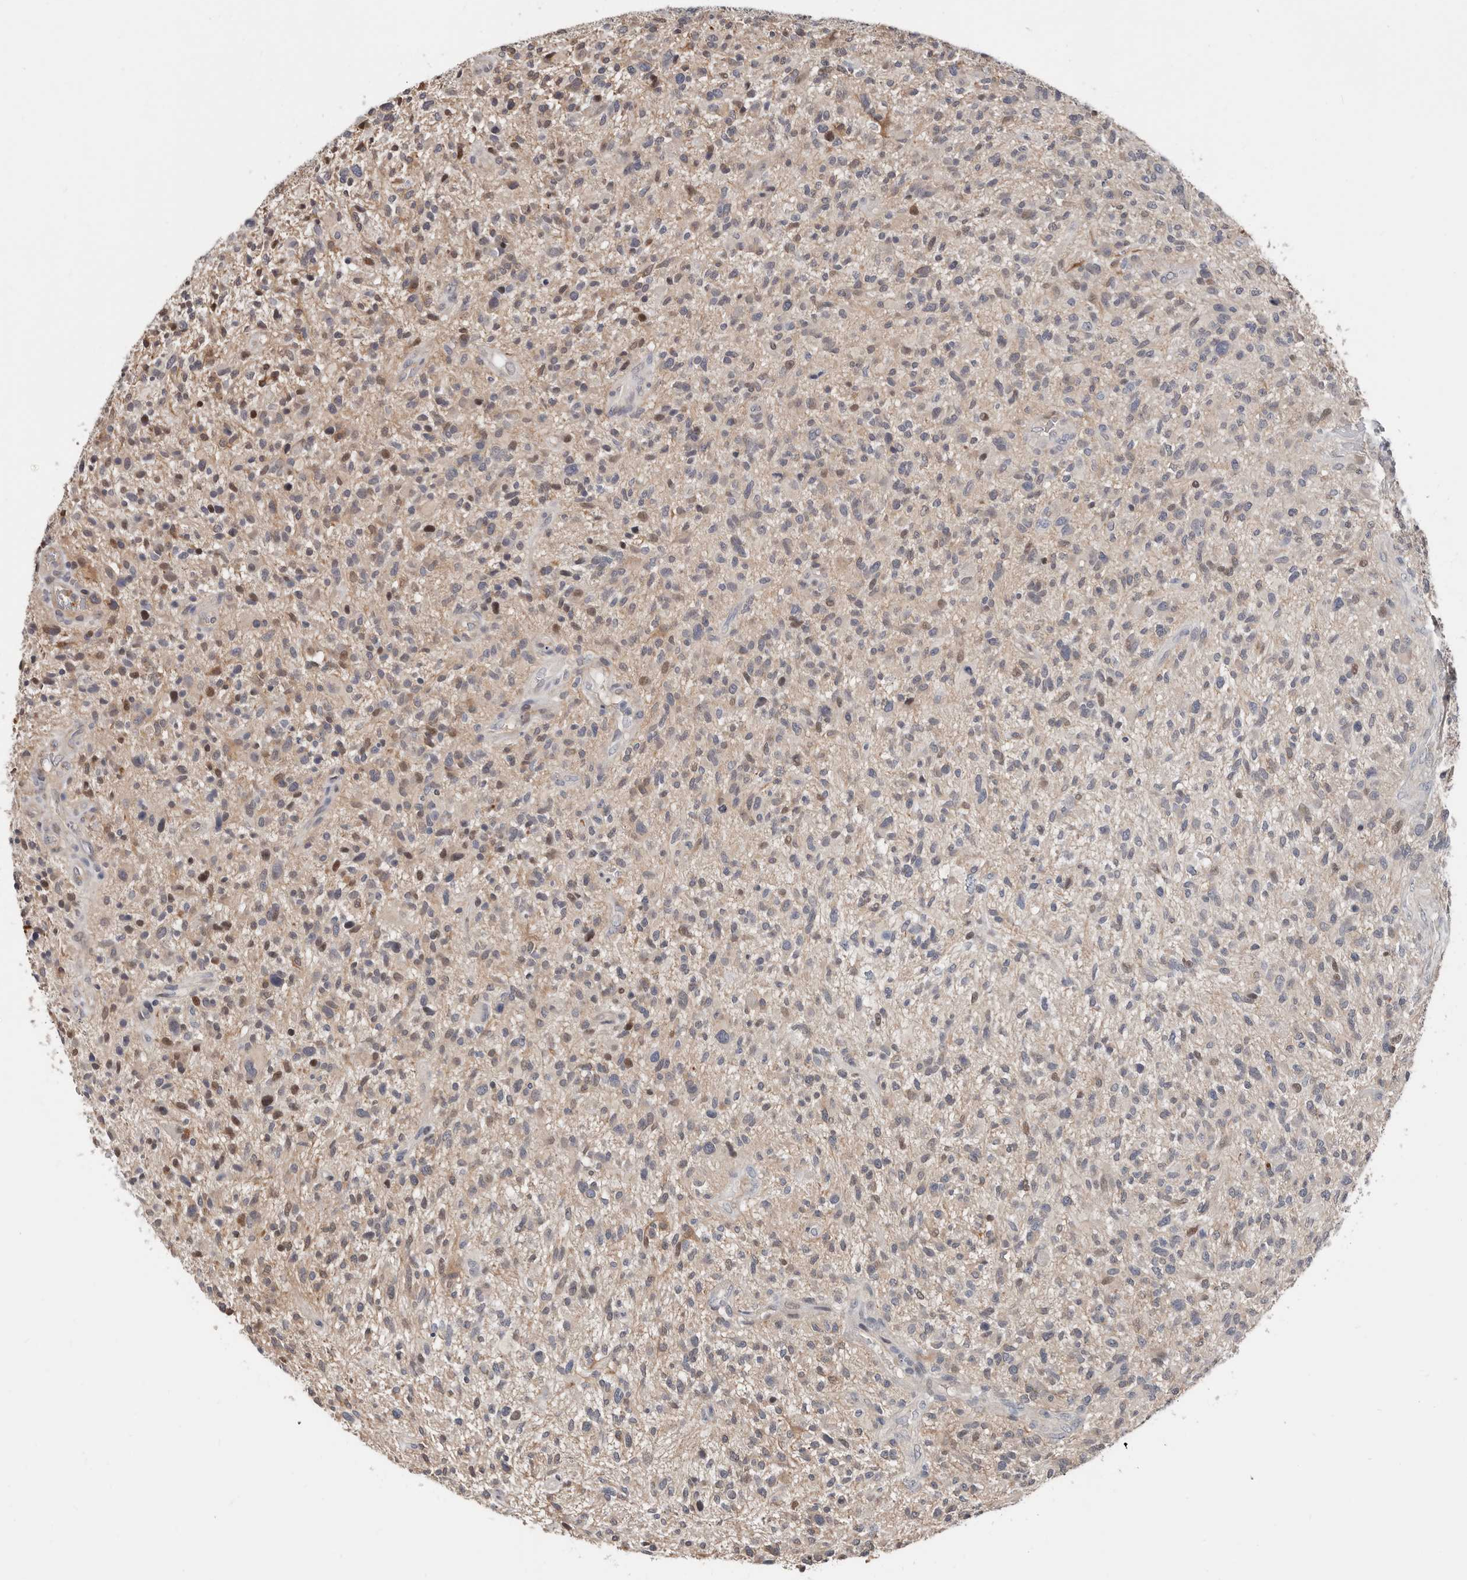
{"staining": {"intensity": "weak", "quantity": "<25%", "location": "cytoplasmic/membranous,nuclear"}, "tissue": "glioma", "cell_type": "Tumor cells", "image_type": "cancer", "snomed": [{"axis": "morphology", "description": "Glioma, malignant, High grade"}, {"axis": "topography", "description": "Brain"}], "caption": "Immunohistochemistry histopathology image of neoplastic tissue: glioma stained with DAB (3,3'-diaminobenzidine) displays no significant protein staining in tumor cells.", "gene": "ASRGL1", "patient": {"sex": "male", "age": 47}}